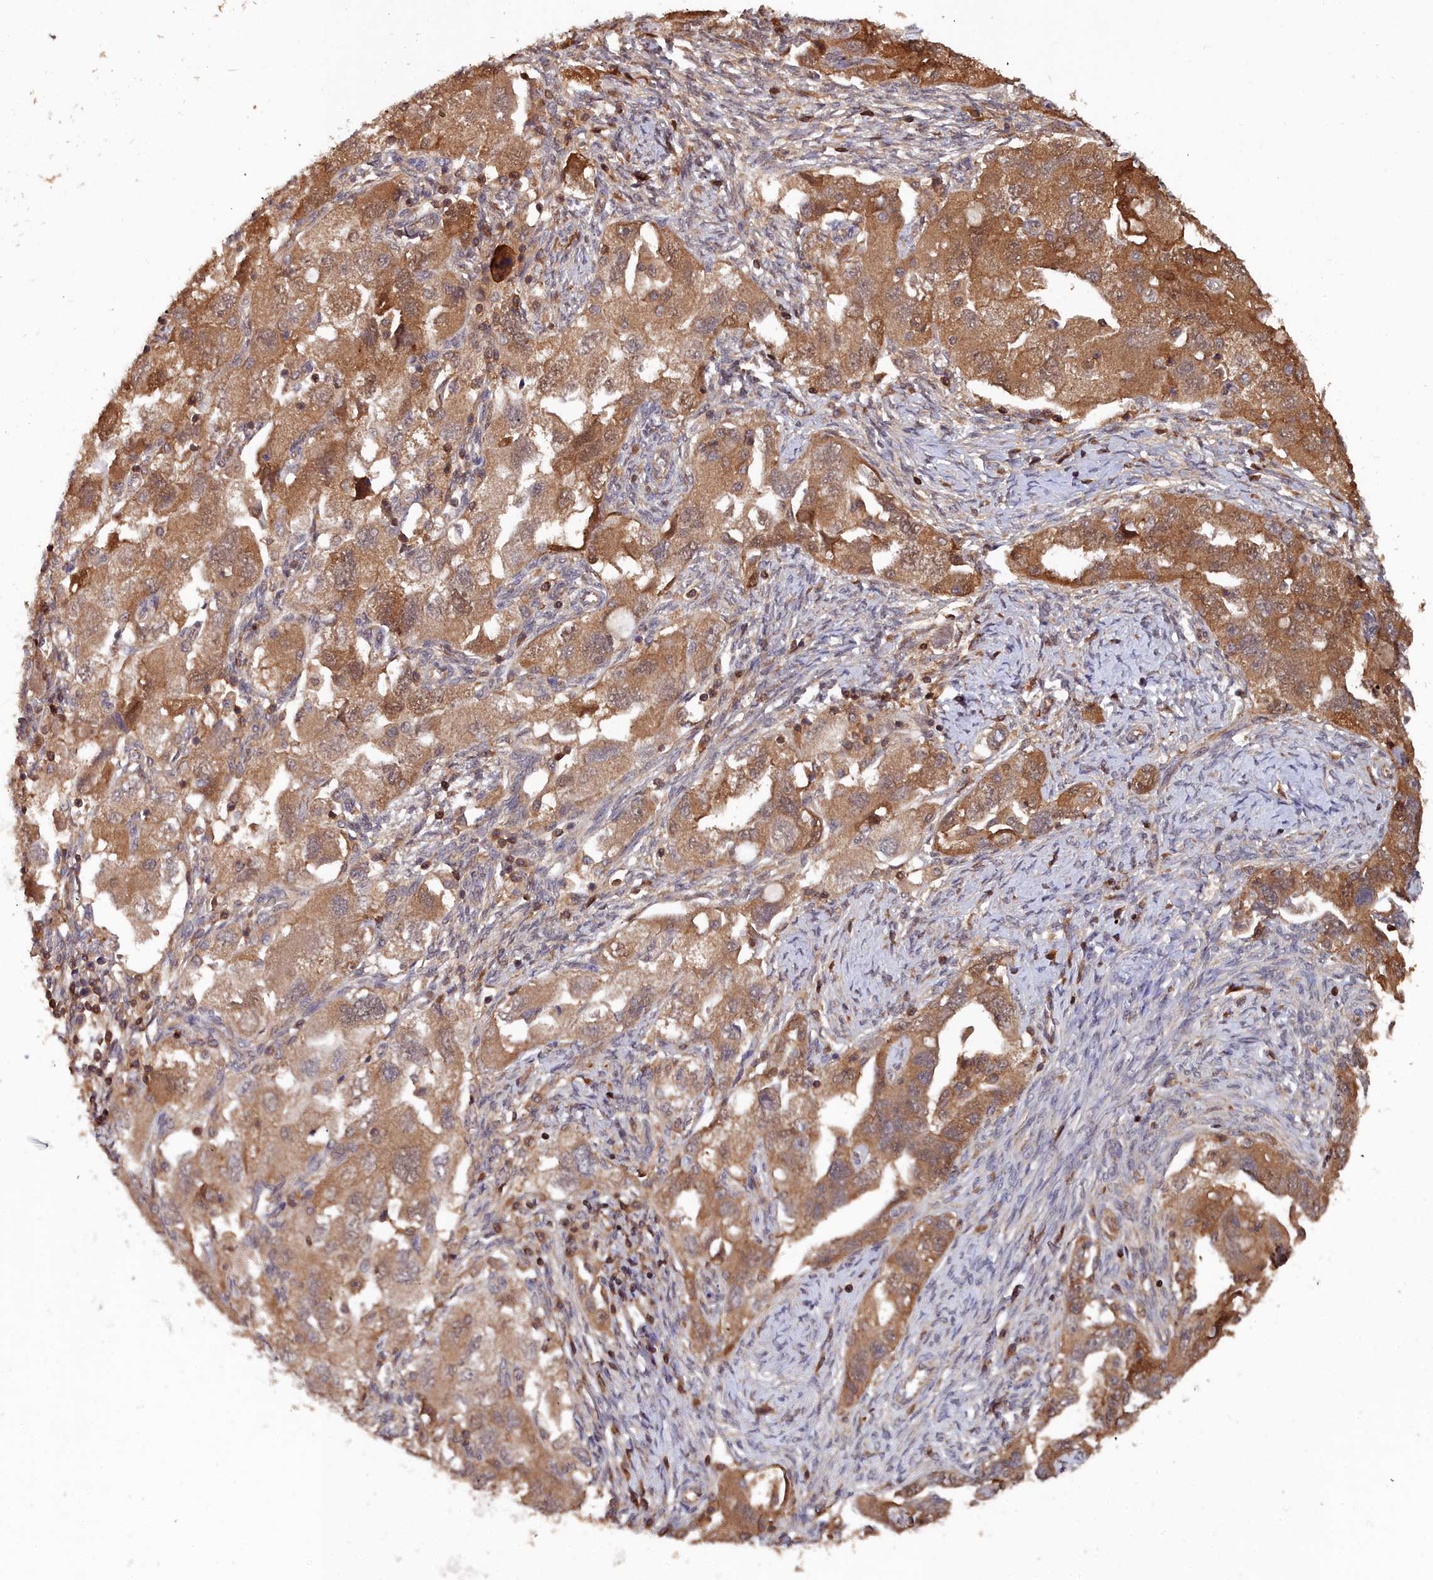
{"staining": {"intensity": "moderate", "quantity": ">75%", "location": "cytoplasmic/membranous"}, "tissue": "ovarian cancer", "cell_type": "Tumor cells", "image_type": "cancer", "snomed": [{"axis": "morphology", "description": "Carcinoma, NOS"}, {"axis": "morphology", "description": "Cystadenocarcinoma, serous, NOS"}, {"axis": "topography", "description": "Ovary"}], "caption": "This is an image of immunohistochemistry staining of carcinoma (ovarian), which shows moderate expression in the cytoplasmic/membranous of tumor cells.", "gene": "GFRA2", "patient": {"sex": "female", "age": 69}}